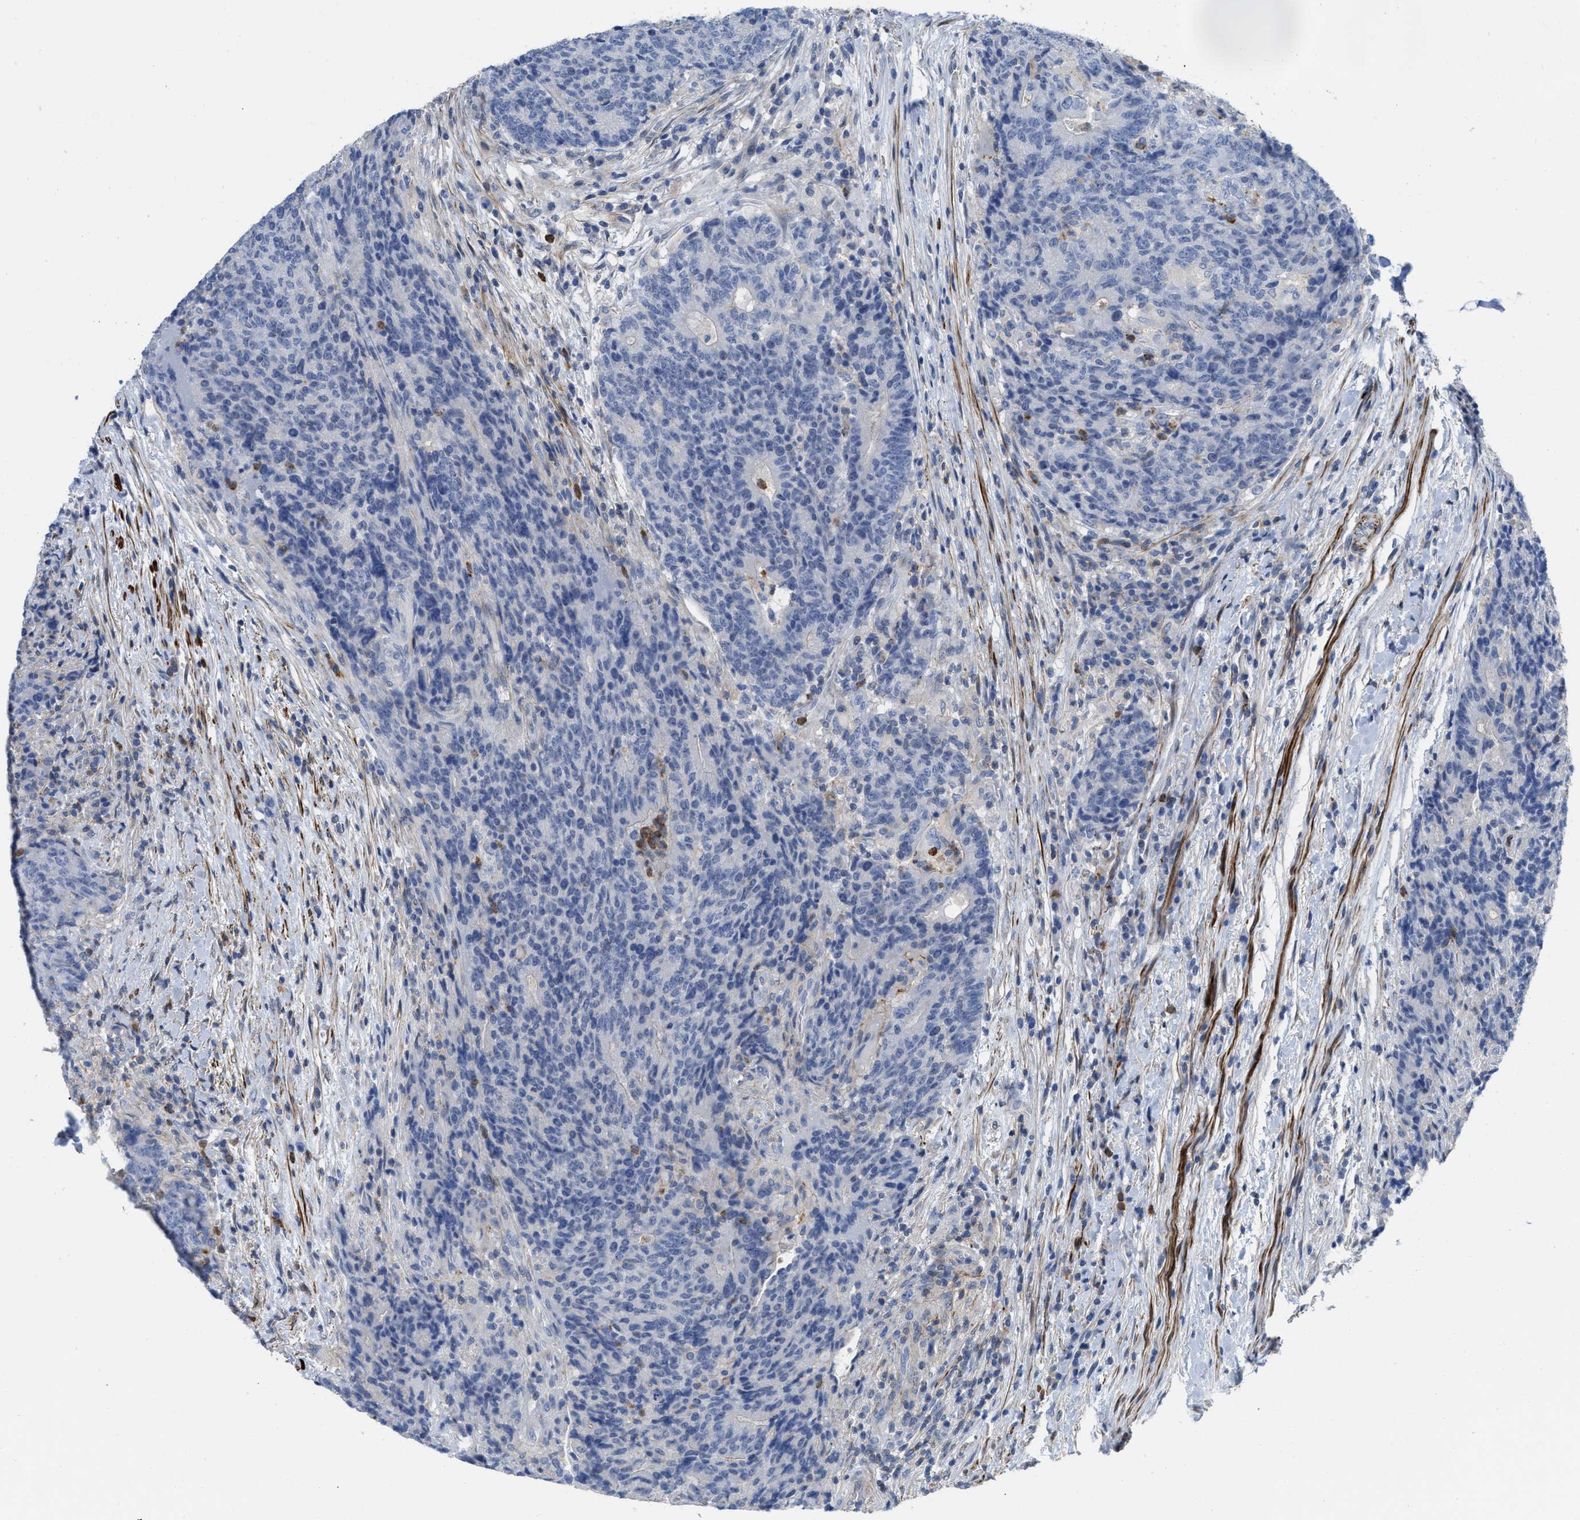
{"staining": {"intensity": "negative", "quantity": "none", "location": "none"}, "tissue": "colorectal cancer", "cell_type": "Tumor cells", "image_type": "cancer", "snomed": [{"axis": "morphology", "description": "Normal tissue, NOS"}, {"axis": "morphology", "description": "Adenocarcinoma, NOS"}, {"axis": "topography", "description": "Colon"}], "caption": "Protein analysis of colorectal cancer (adenocarcinoma) reveals no significant staining in tumor cells. Brightfield microscopy of immunohistochemistry stained with DAB (brown) and hematoxylin (blue), captured at high magnification.", "gene": "PRMT2", "patient": {"sex": "female", "age": 75}}